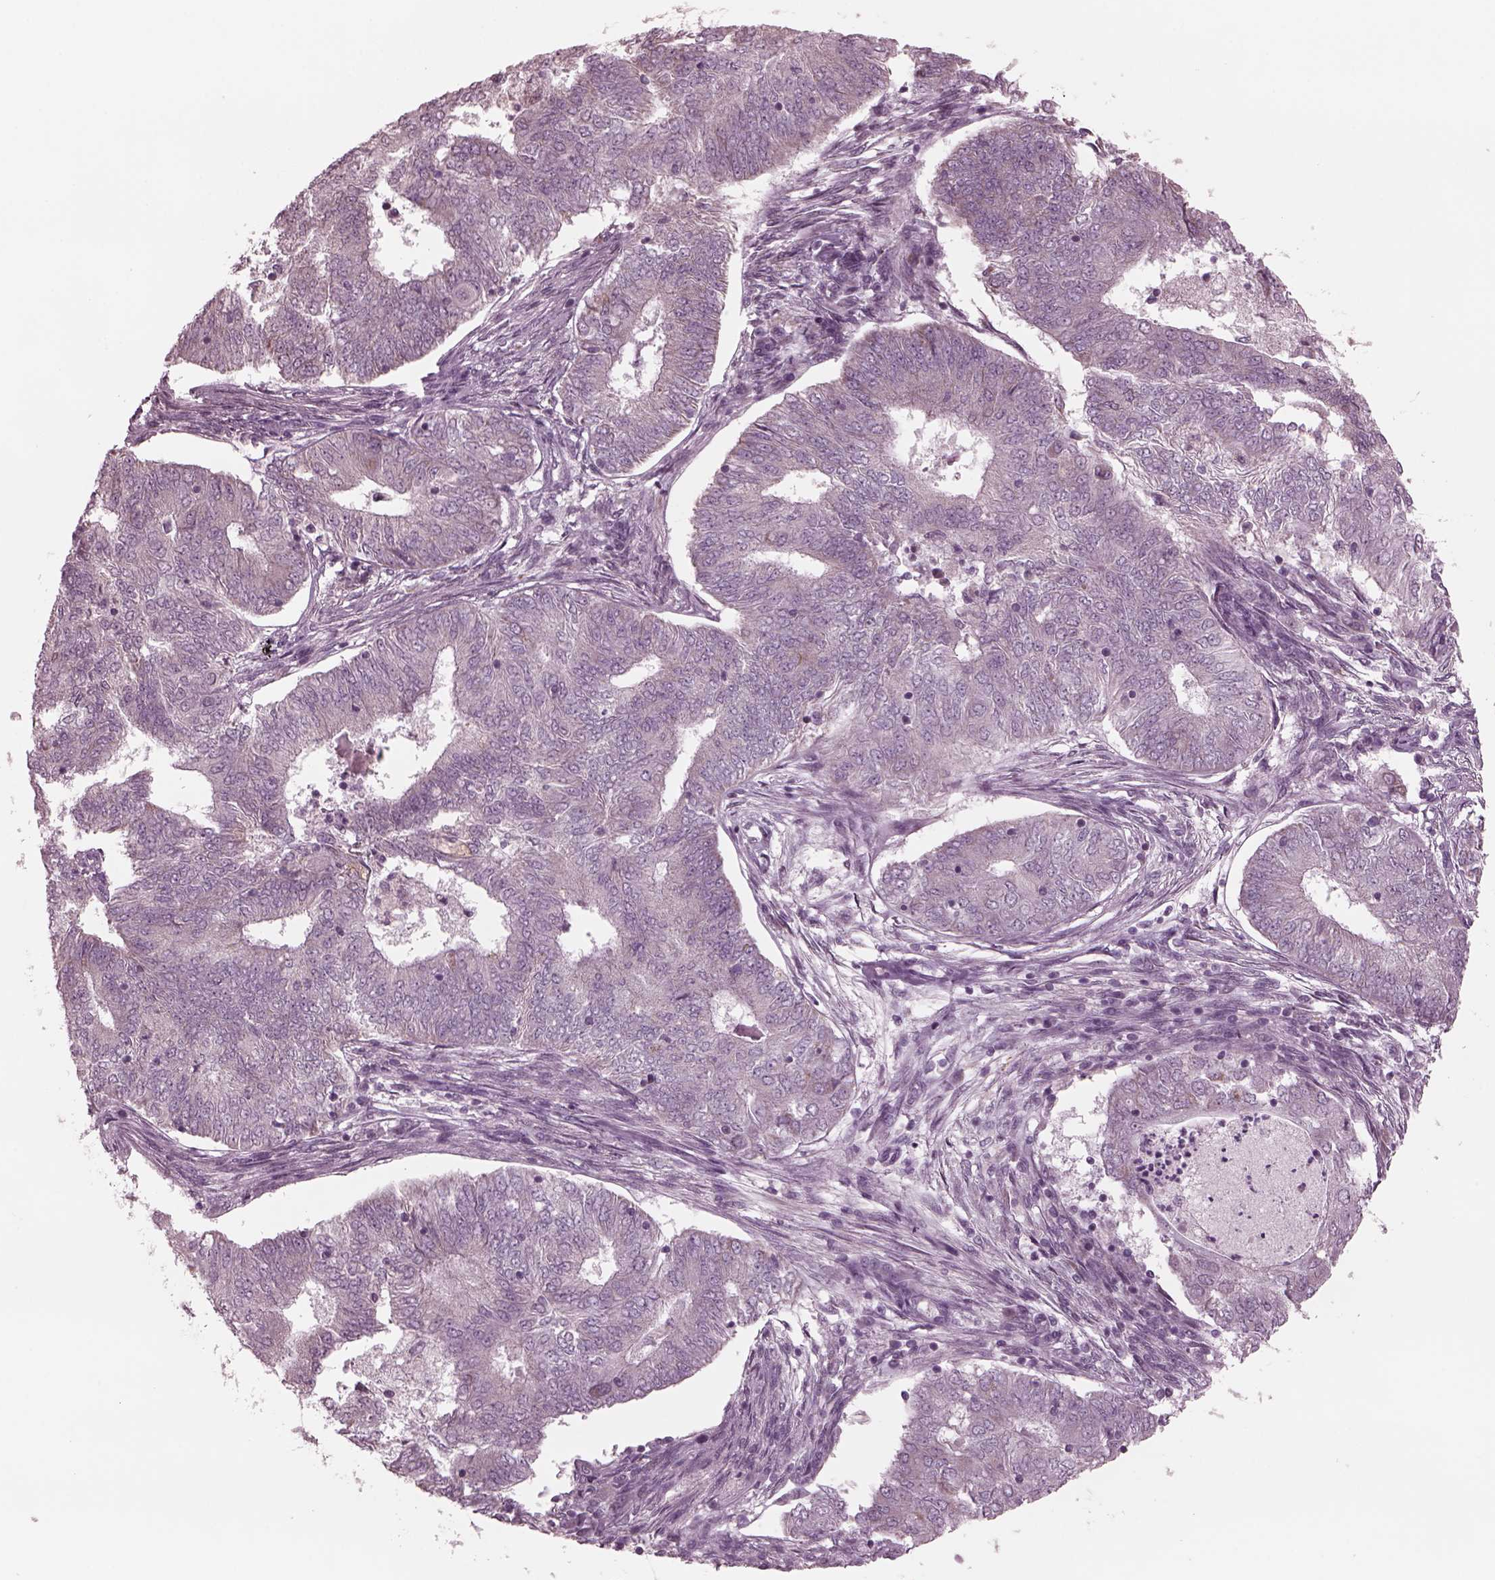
{"staining": {"intensity": "negative", "quantity": "none", "location": "none"}, "tissue": "endometrial cancer", "cell_type": "Tumor cells", "image_type": "cancer", "snomed": [{"axis": "morphology", "description": "Adenocarcinoma, NOS"}, {"axis": "topography", "description": "Endometrium"}], "caption": "Endometrial cancer (adenocarcinoma) was stained to show a protein in brown. There is no significant expression in tumor cells.", "gene": "CELSR3", "patient": {"sex": "female", "age": 62}}